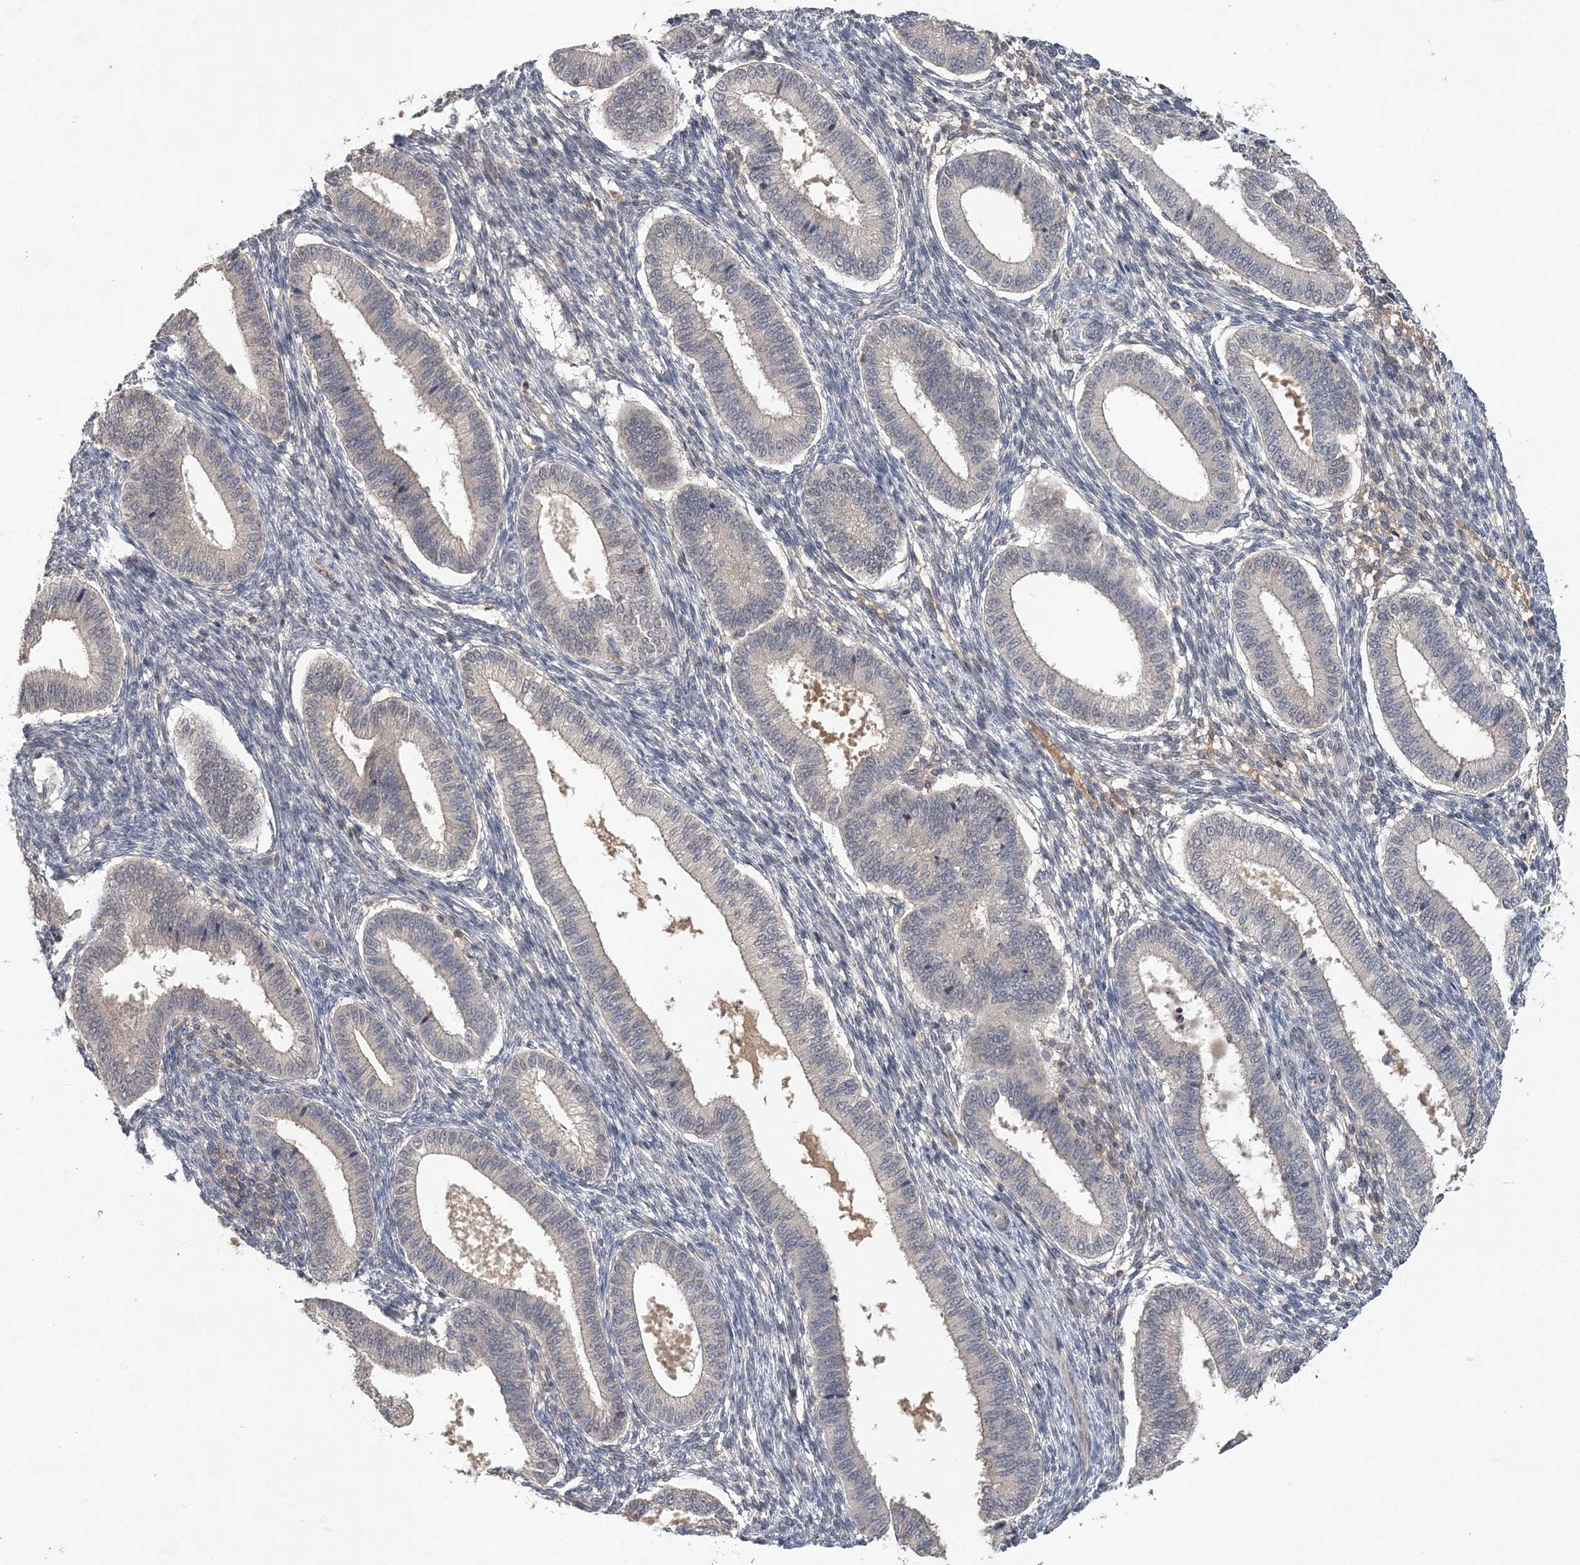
{"staining": {"intensity": "negative", "quantity": "none", "location": "none"}, "tissue": "endometrium", "cell_type": "Cells in endometrial stroma", "image_type": "normal", "snomed": [{"axis": "morphology", "description": "Normal tissue, NOS"}, {"axis": "topography", "description": "Endometrium"}], "caption": "IHC of benign human endometrium exhibits no expression in cells in endometrial stroma.", "gene": "RNF25", "patient": {"sex": "female", "age": 39}}